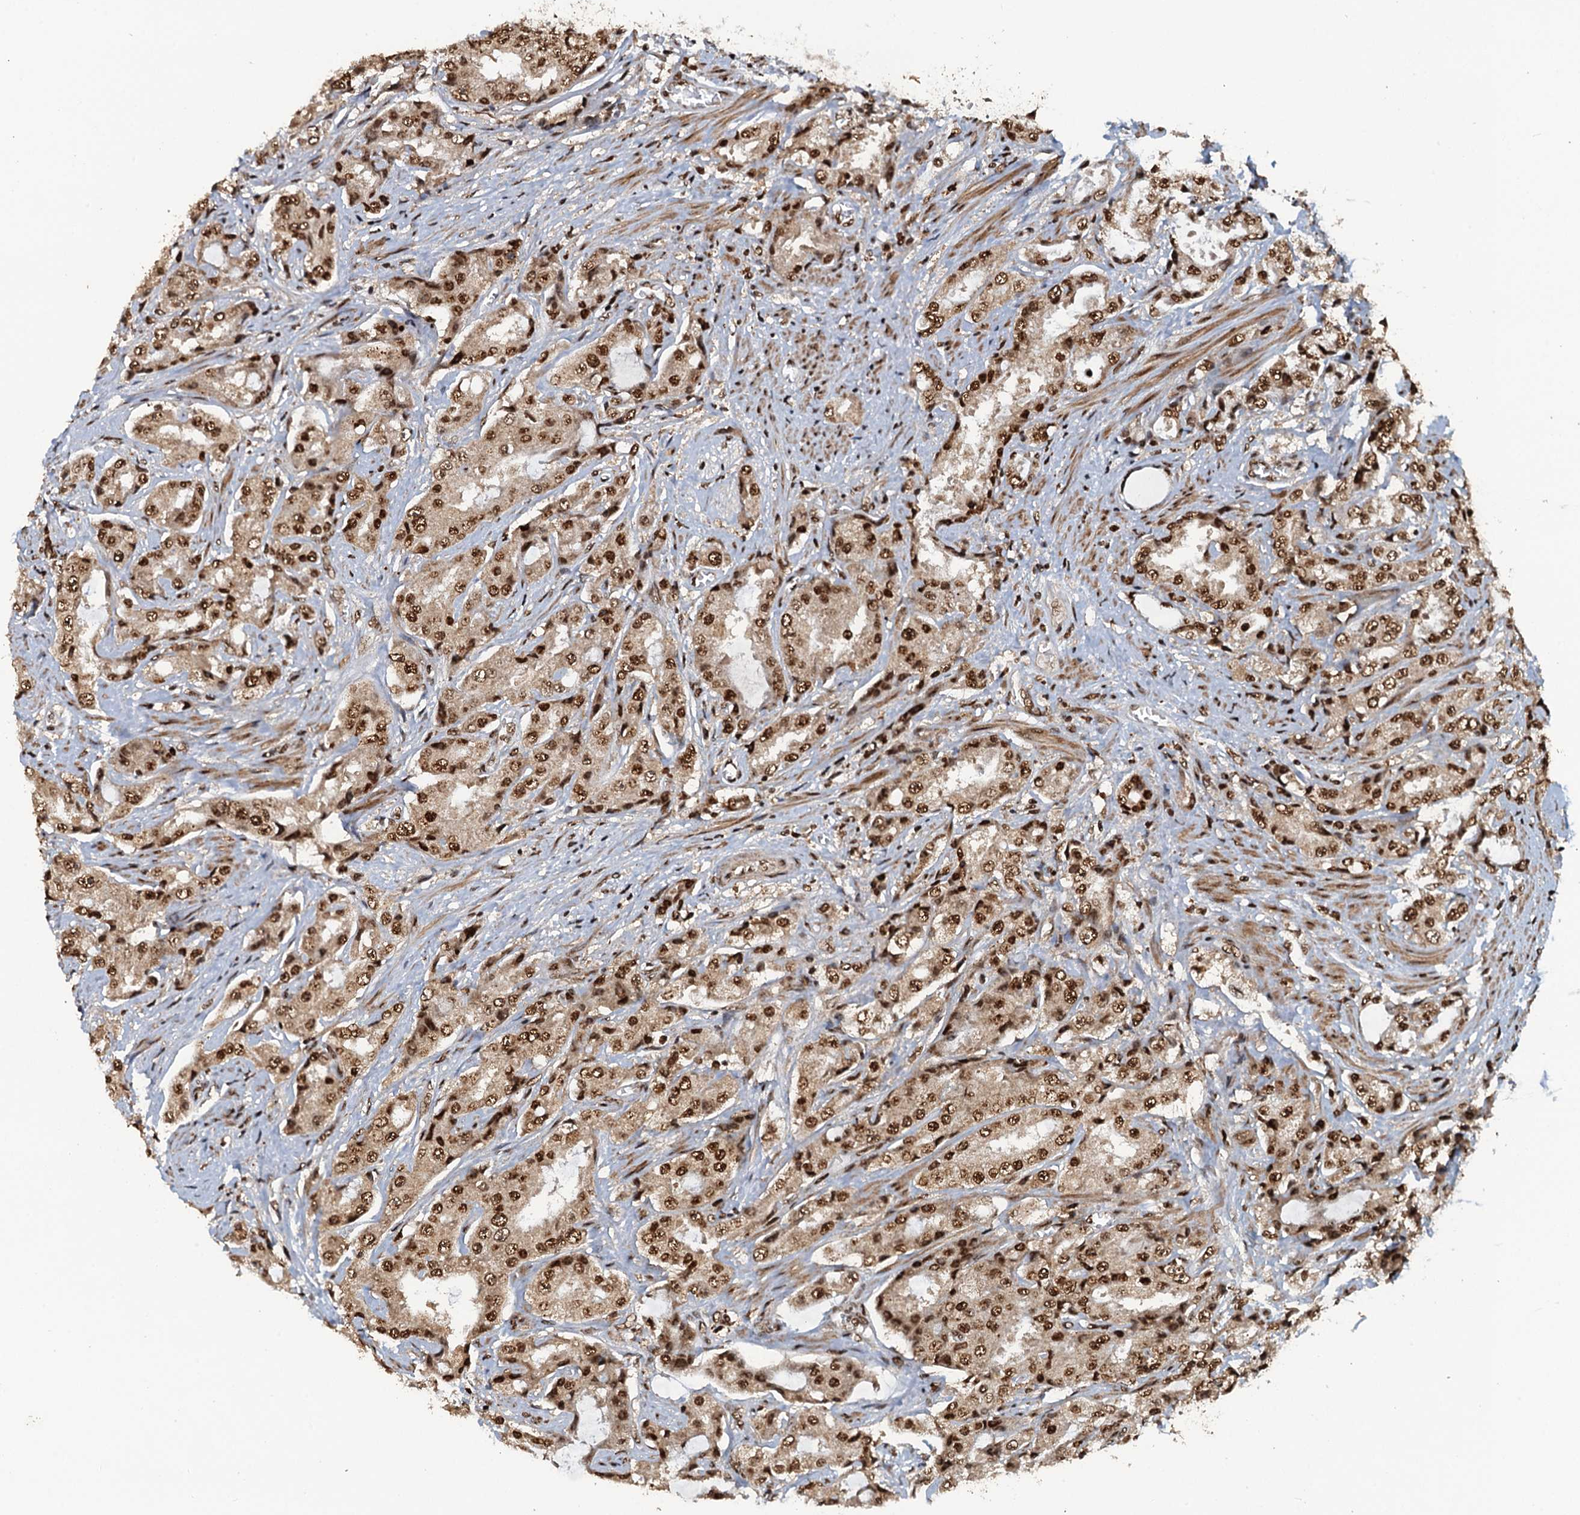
{"staining": {"intensity": "moderate", "quantity": ">75%", "location": "nuclear"}, "tissue": "prostate cancer", "cell_type": "Tumor cells", "image_type": "cancer", "snomed": [{"axis": "morphology", "description": "Adenocarcinoma, High grade"}, {"axis": "topography", "description": "Prostate"}], "caption": "An image showing moderate nuclear expression in approximately >75% of tumor cells in prostate cancer, as visualized by brown immunohistochemical staining.", "gene": "ZC3H18", "patient": {"sex": "male", "age": 73}}